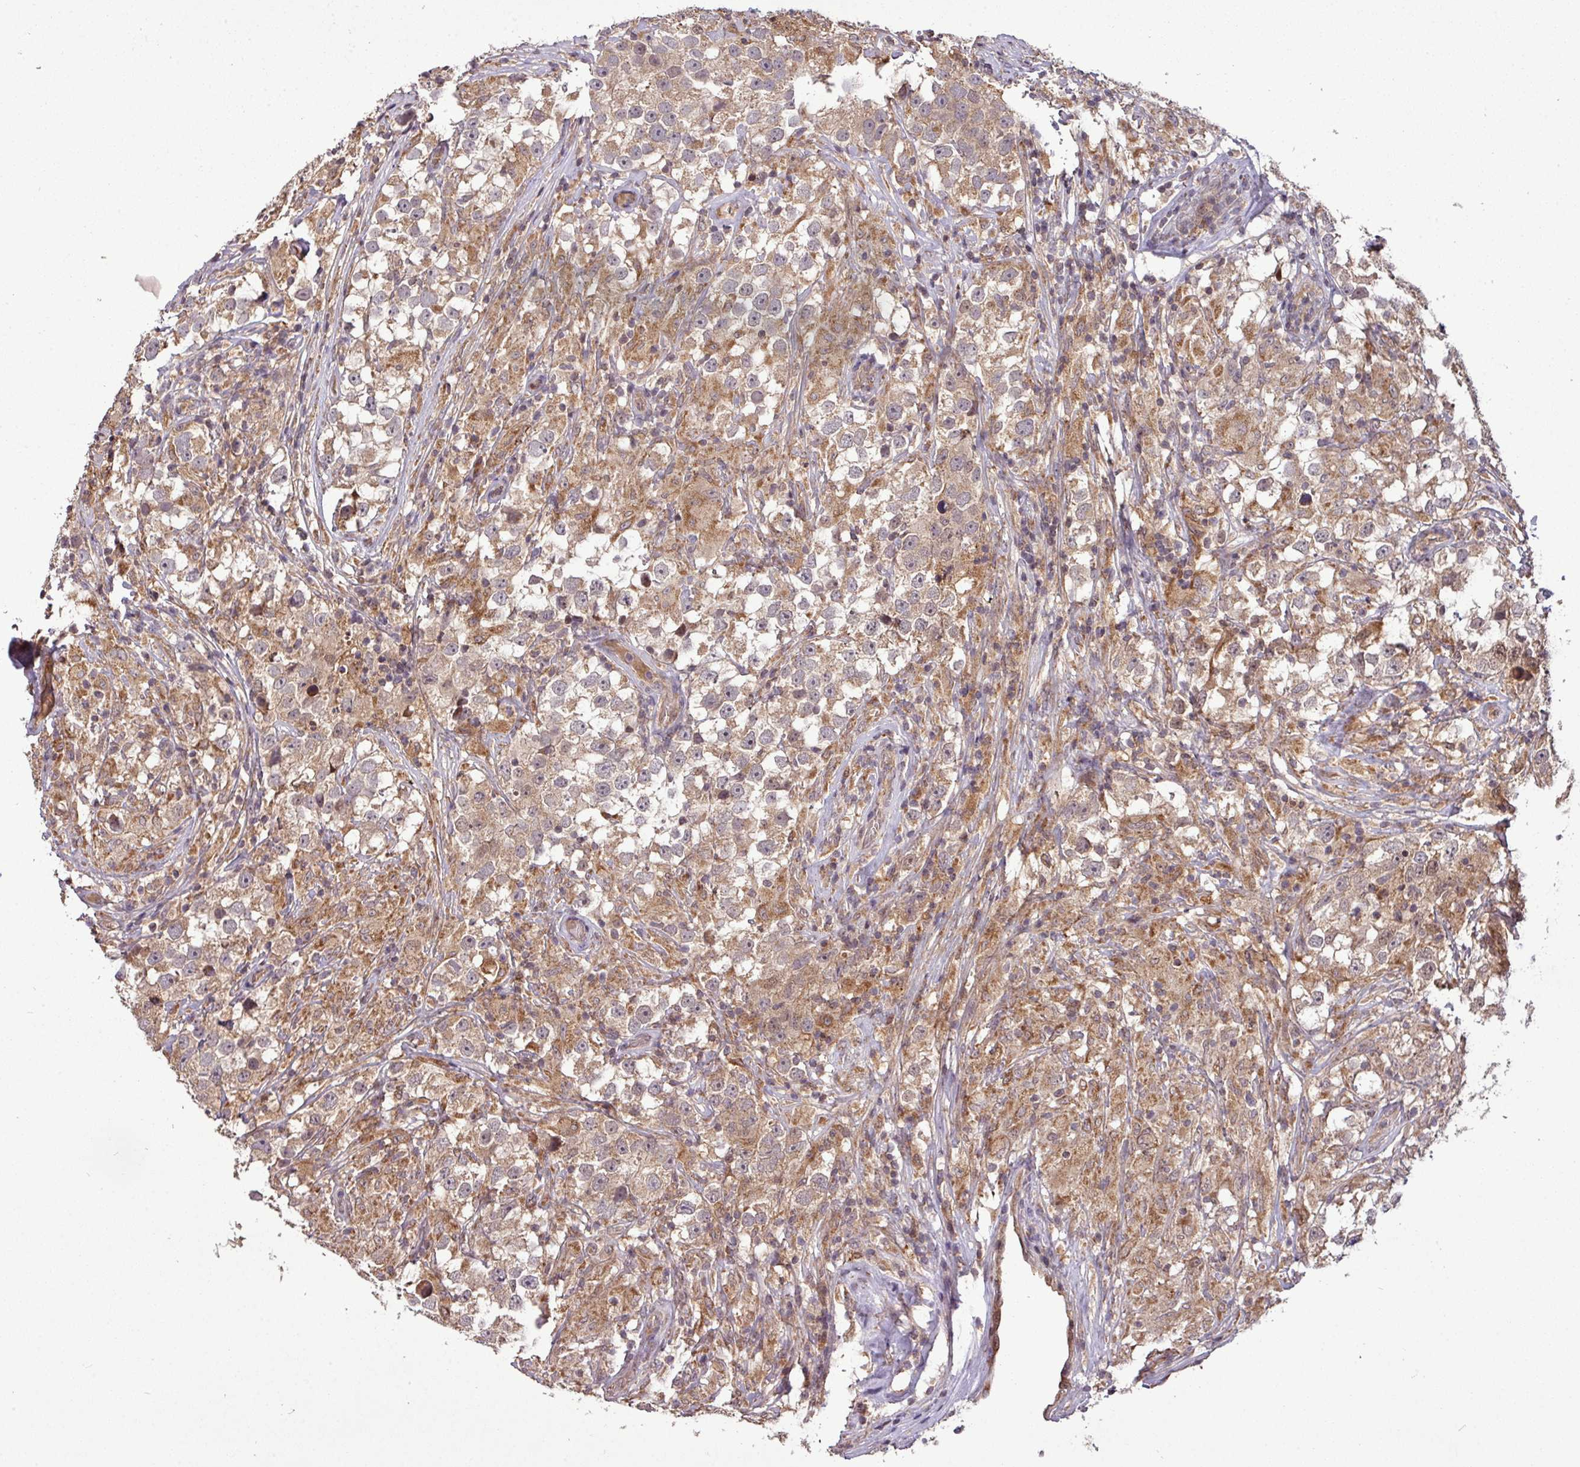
{"staining": {"intensity": "weak", "quantity": ">75%", "location": "cytoplasmic/membranous"}, "tissue": "testis cancer", "cell_type": "Tumor cells", "image_type": "cancer", "snomed": [{"axis": "morphology", "description": "Seminoma, NOS"}, {"axis": "topography", "description": "Testis"}], "caption": "IHC (DAB (3,3'-diaminobenzidine)) staining of human seminoma (testis) shows weak cytoplasmic/membranous protein staining in approximately >75% of tumor cells.", "gene": "YPEL3", "patient": {"sex": "male", "age": 46}}